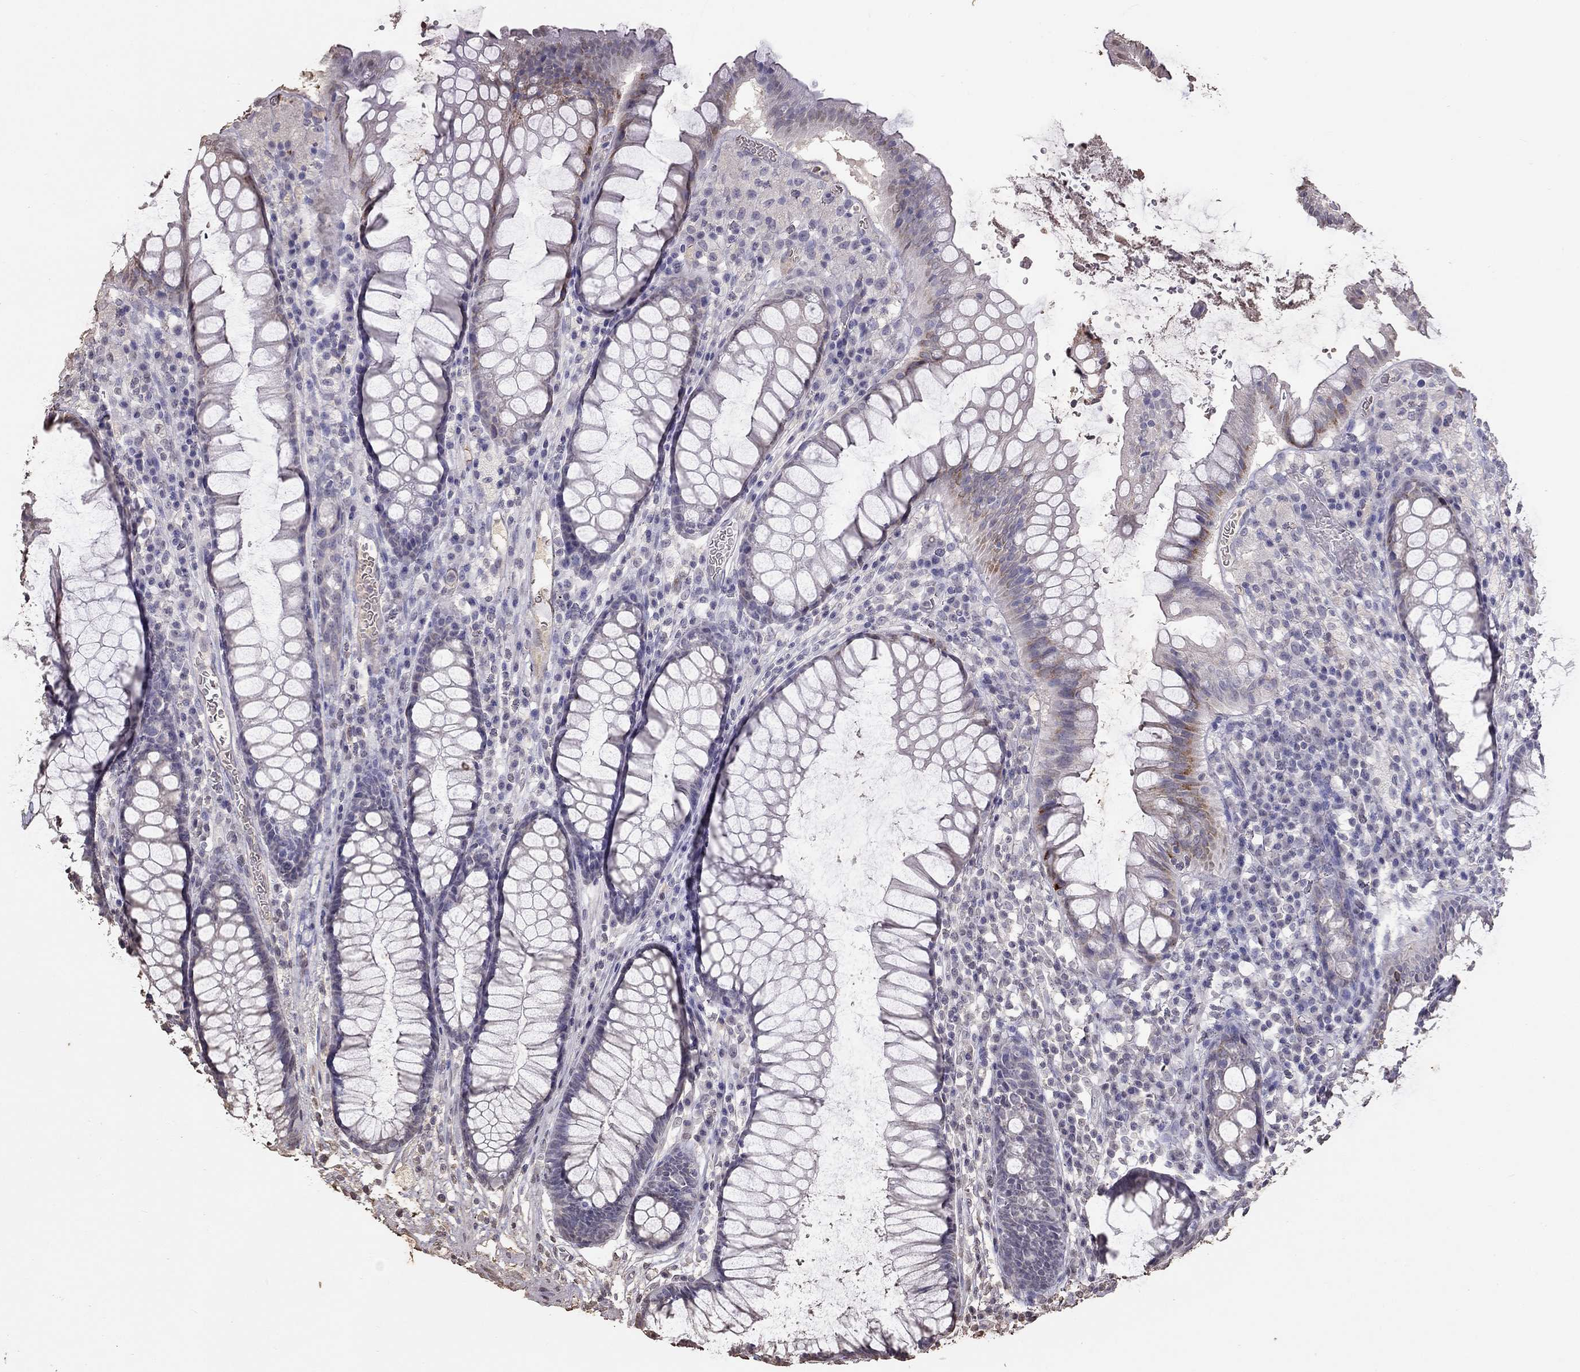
{"staining": {"intensity": "negative", "quantity": "none", "location": "none"}, "tissue": "rectum", "cell_type": "Glandular cells", "image_type": "normal", "snomed": [{"axis": "morphology", "description": "Normal tissue, NOS"}, {"axis": "topography", "description": "Rectum"}], "caption": "IHC histopathology image of benign human rectum stained for a protein (brown), which demonstrates no positivity in glandular cells.", "gene": "SUN3", "patient": {"sex": "female", "age": 68}}